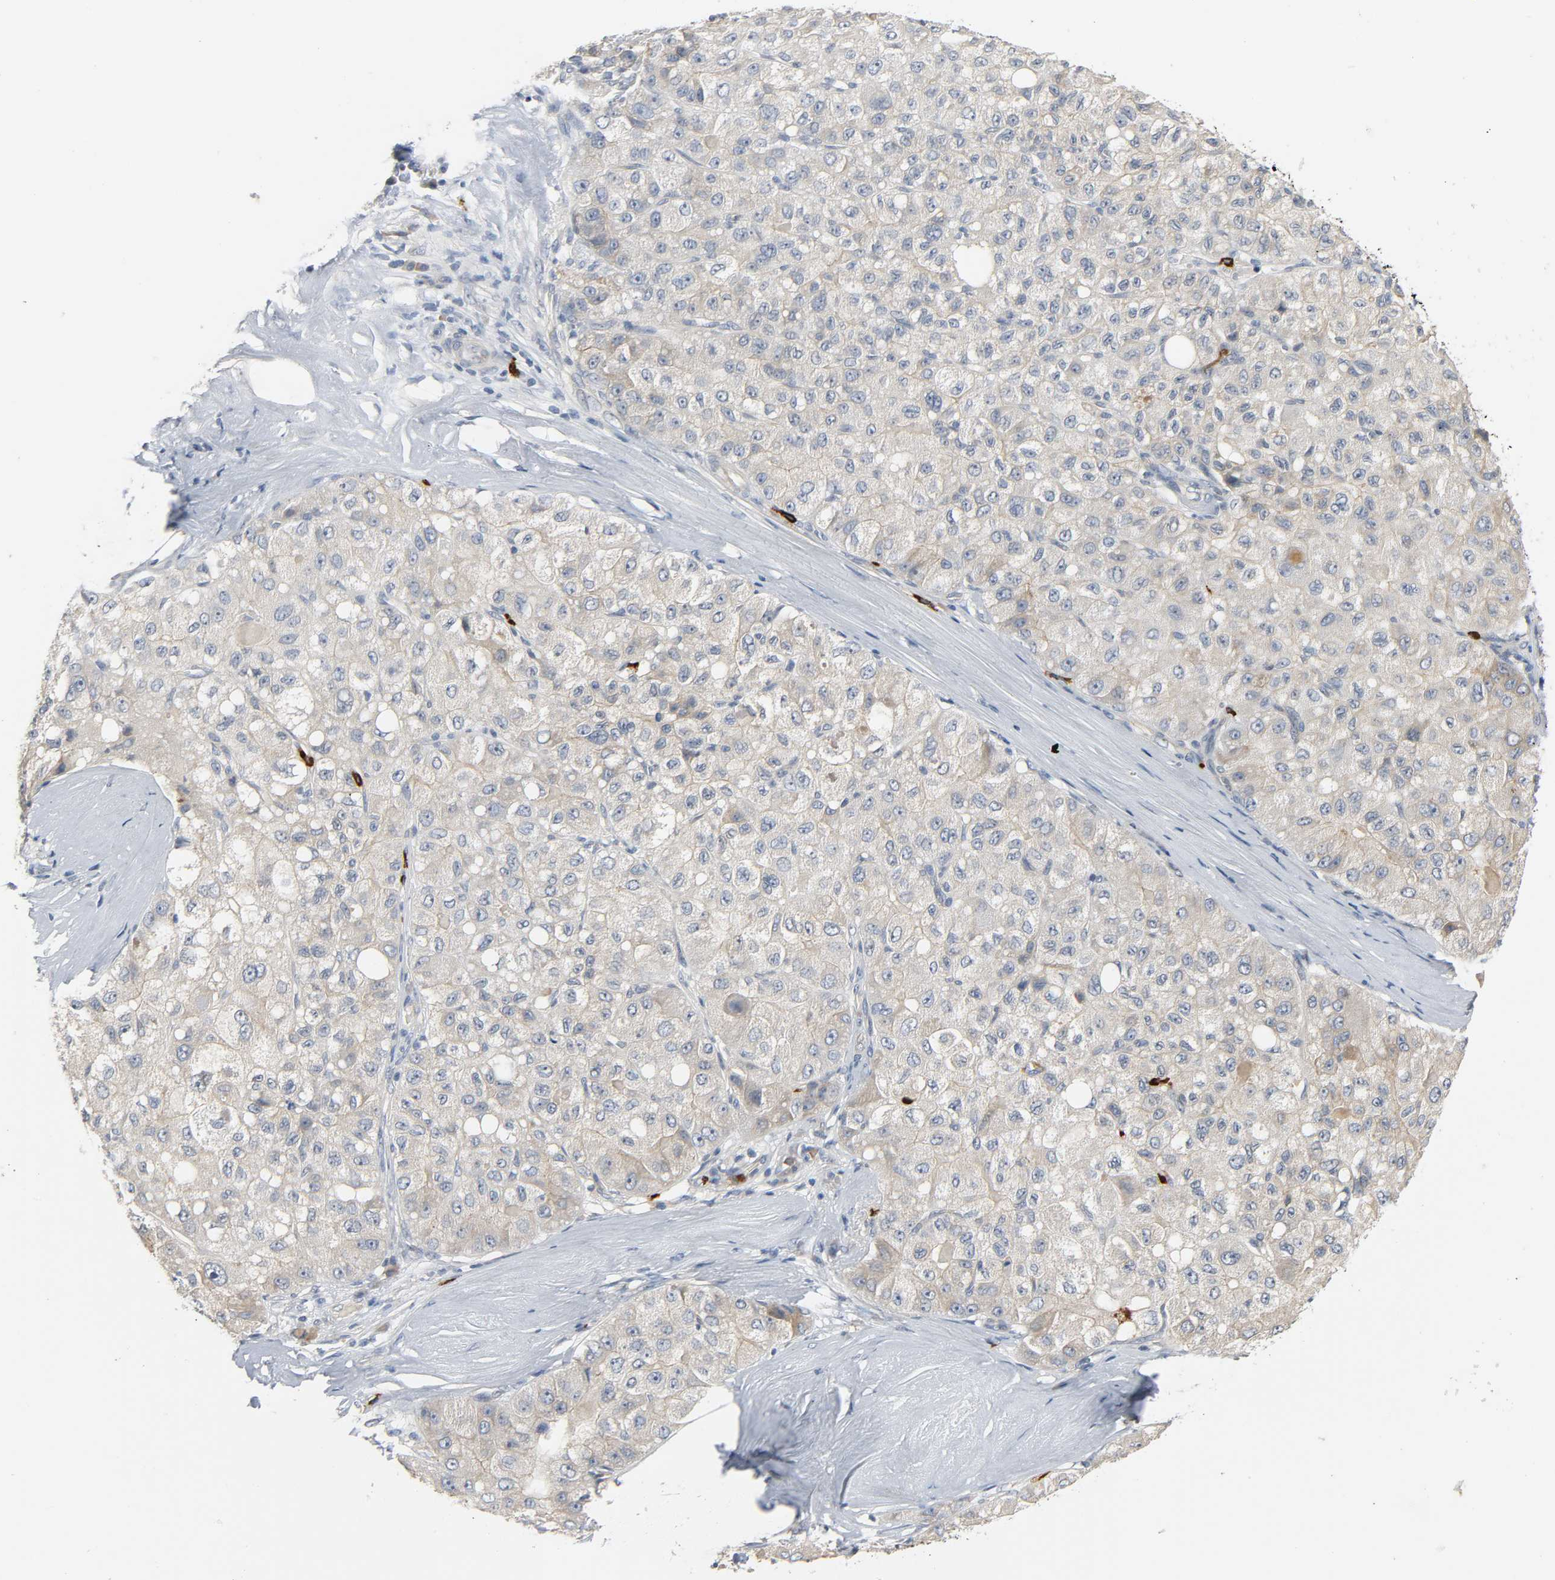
{"staining": {"intensity": "weak", "quantity": ">75%", "location": "cytoplasmic/membranous"}, "tissue": "liver cancer", "cell_type": "Tumor cells", "image_type": "cancer", "snomed": [{"axis": "morphology", "description": "Carcinoma, Hepatocellular, NOS"}, {"axis": "topography", "description": "Liver"}], "caption": "An image of human liver hepatocellular carcinoma stained for a protein exhibits weak cytoplasmic/membranous brown staining in tumor cells.", "gene": "LIMCH1", "patient": {"sex": "male", "age": 80}}